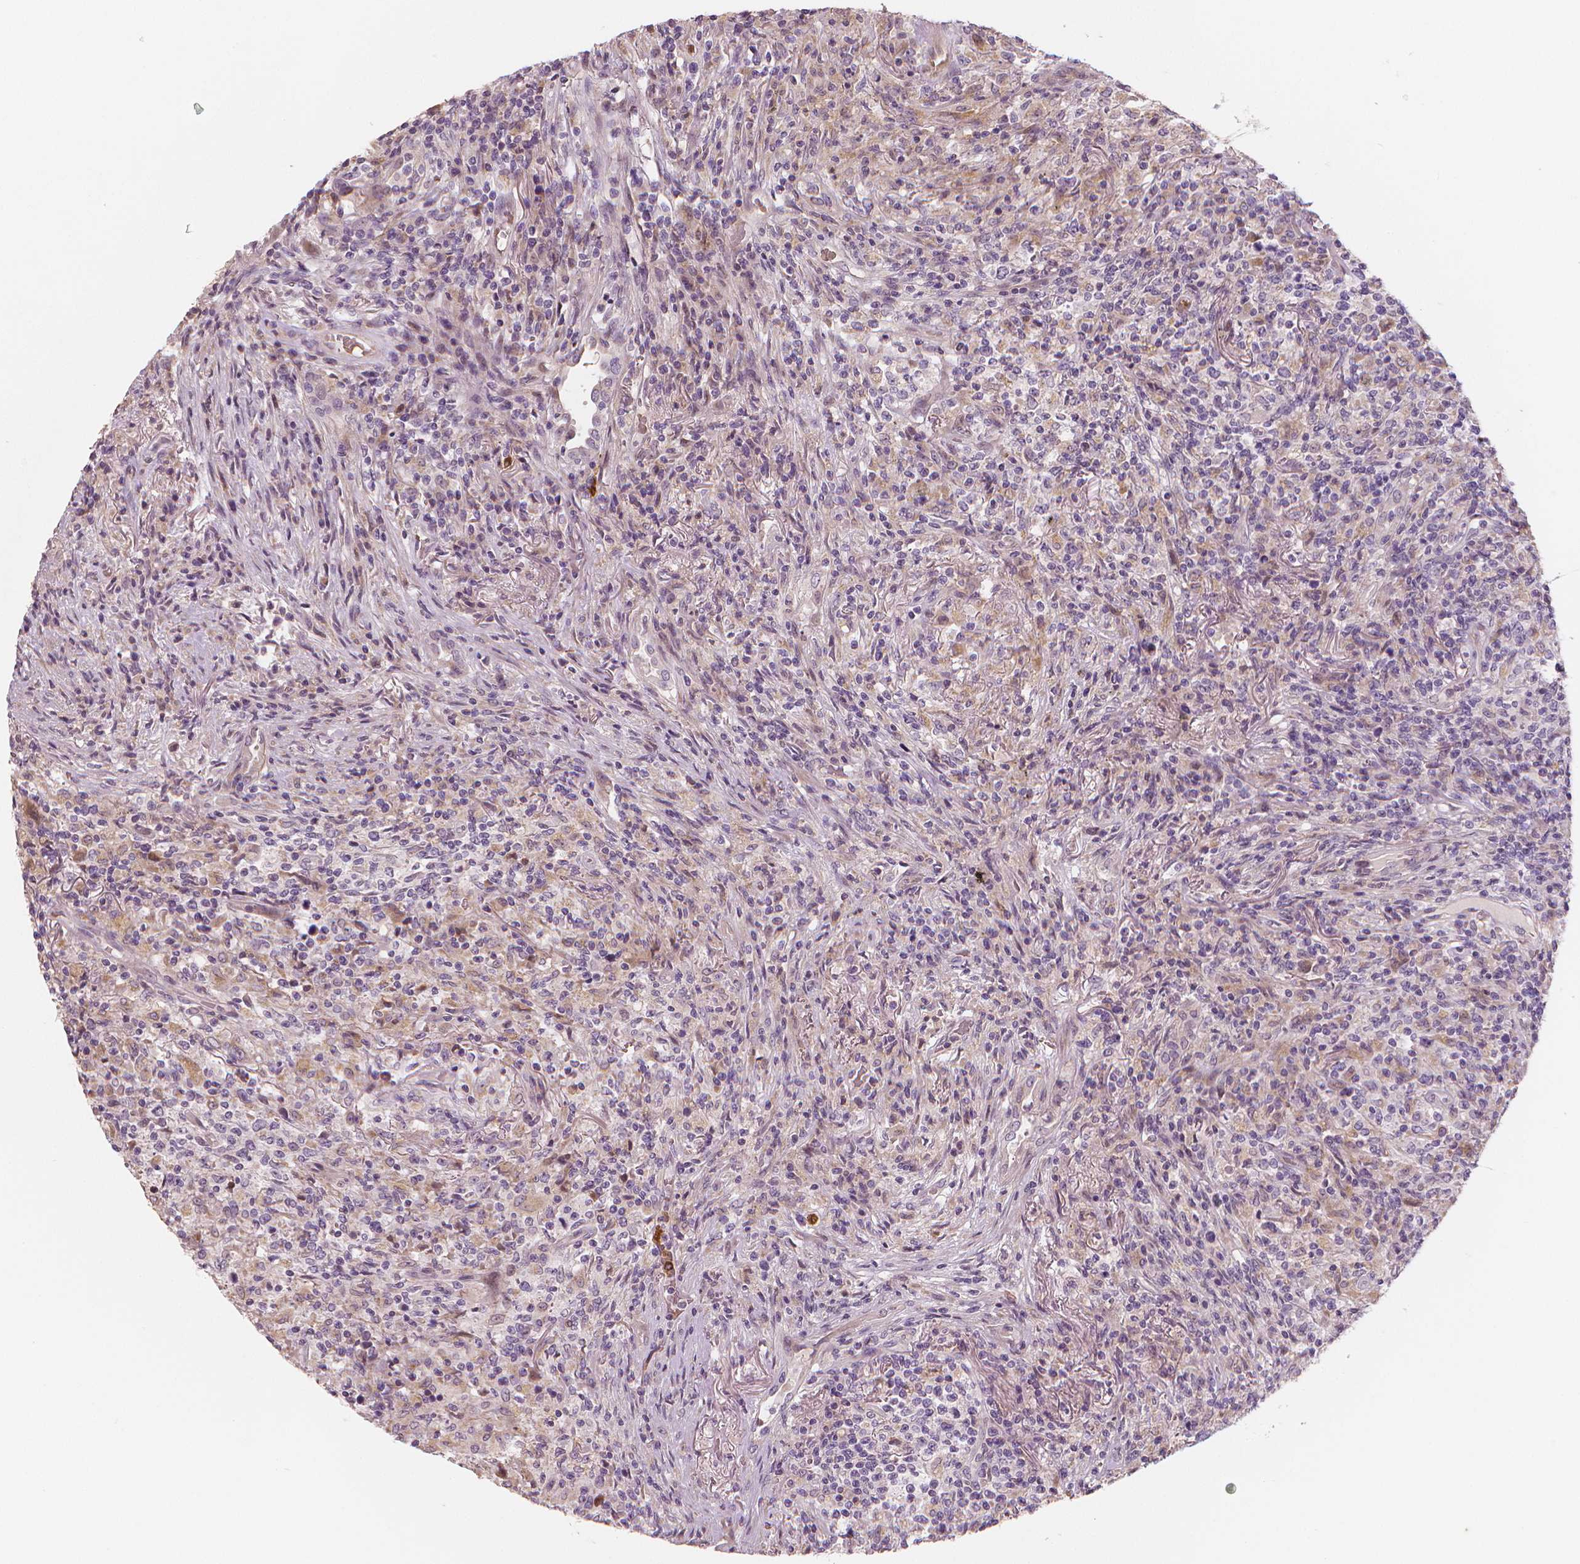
{"staining": {"intensity": "negative", "quantity": "none", "location": "none"}, "tissue": "lymphoma", "cell_type": "Tumor cells", "image_type": "cancer", "snomed": [{"axis": "morphology", "description": "Malignant lymphoma, non-Hodgkin's type, High grade"}, {"axis": "topography", "description": "Lung"}], "caption": "Lymphoma was stained to show a protein in brown. There is no significant staining in tumor cells.", "gene": "RNASE7", "patient": {"sex": "male", "age": 79}}